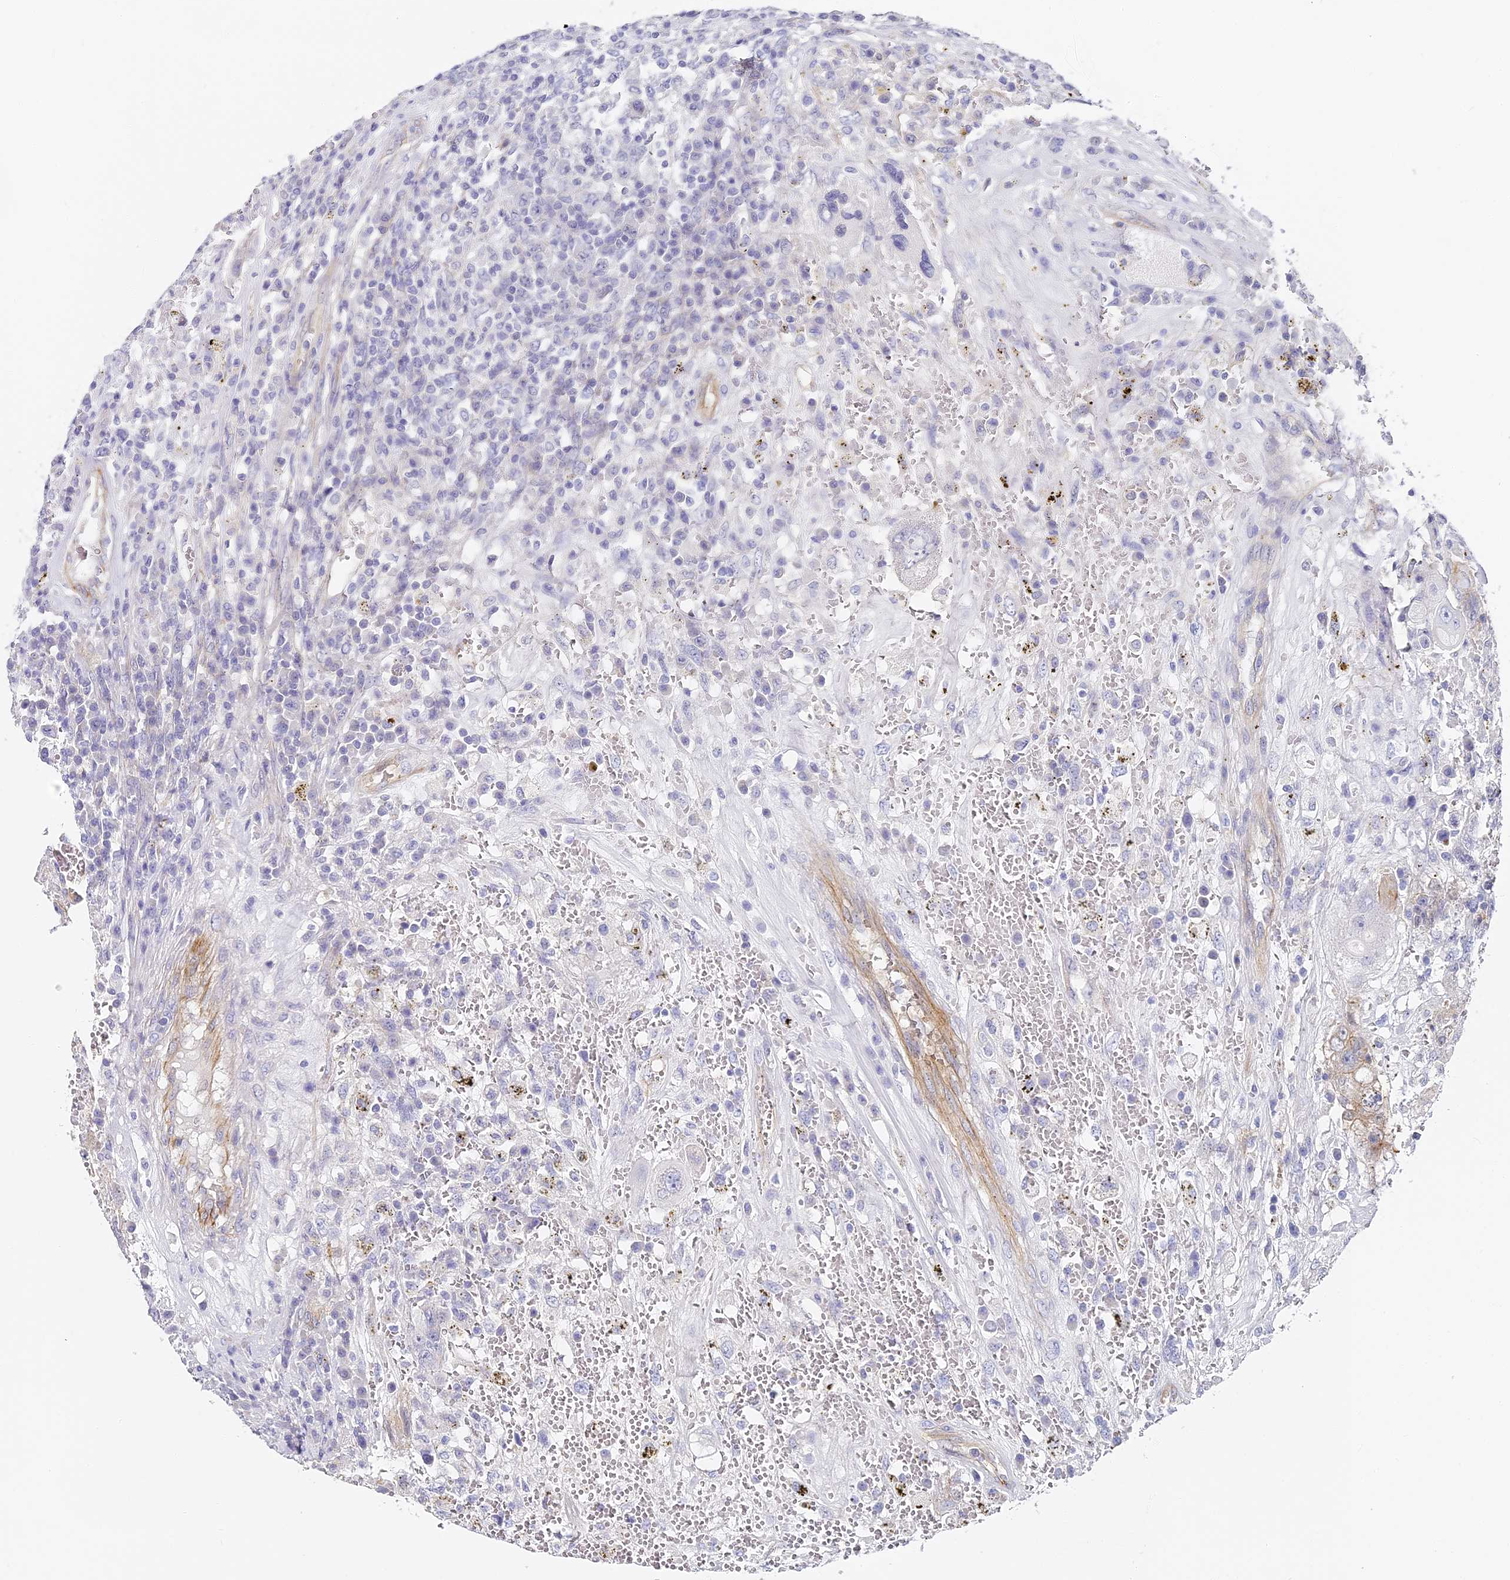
{"staining": {"intensity": "negative", "quantity": "none", "location": "none"}, "tissue": "testis cancer", "cell_type": "Tumor cells", "image_type": "cancer", "snomed": [{"axis": "morphology", "description": "Carcinoma, Embryonal, NOS"}, {"axis": "topography", "description": "Testis"}], "caption": "IHC of human embryonal carcinoma (testis) exhibits no positivity in tumor cells.", "gene": "CCDC30", "patient": {"sex": "male", "age": 26}}